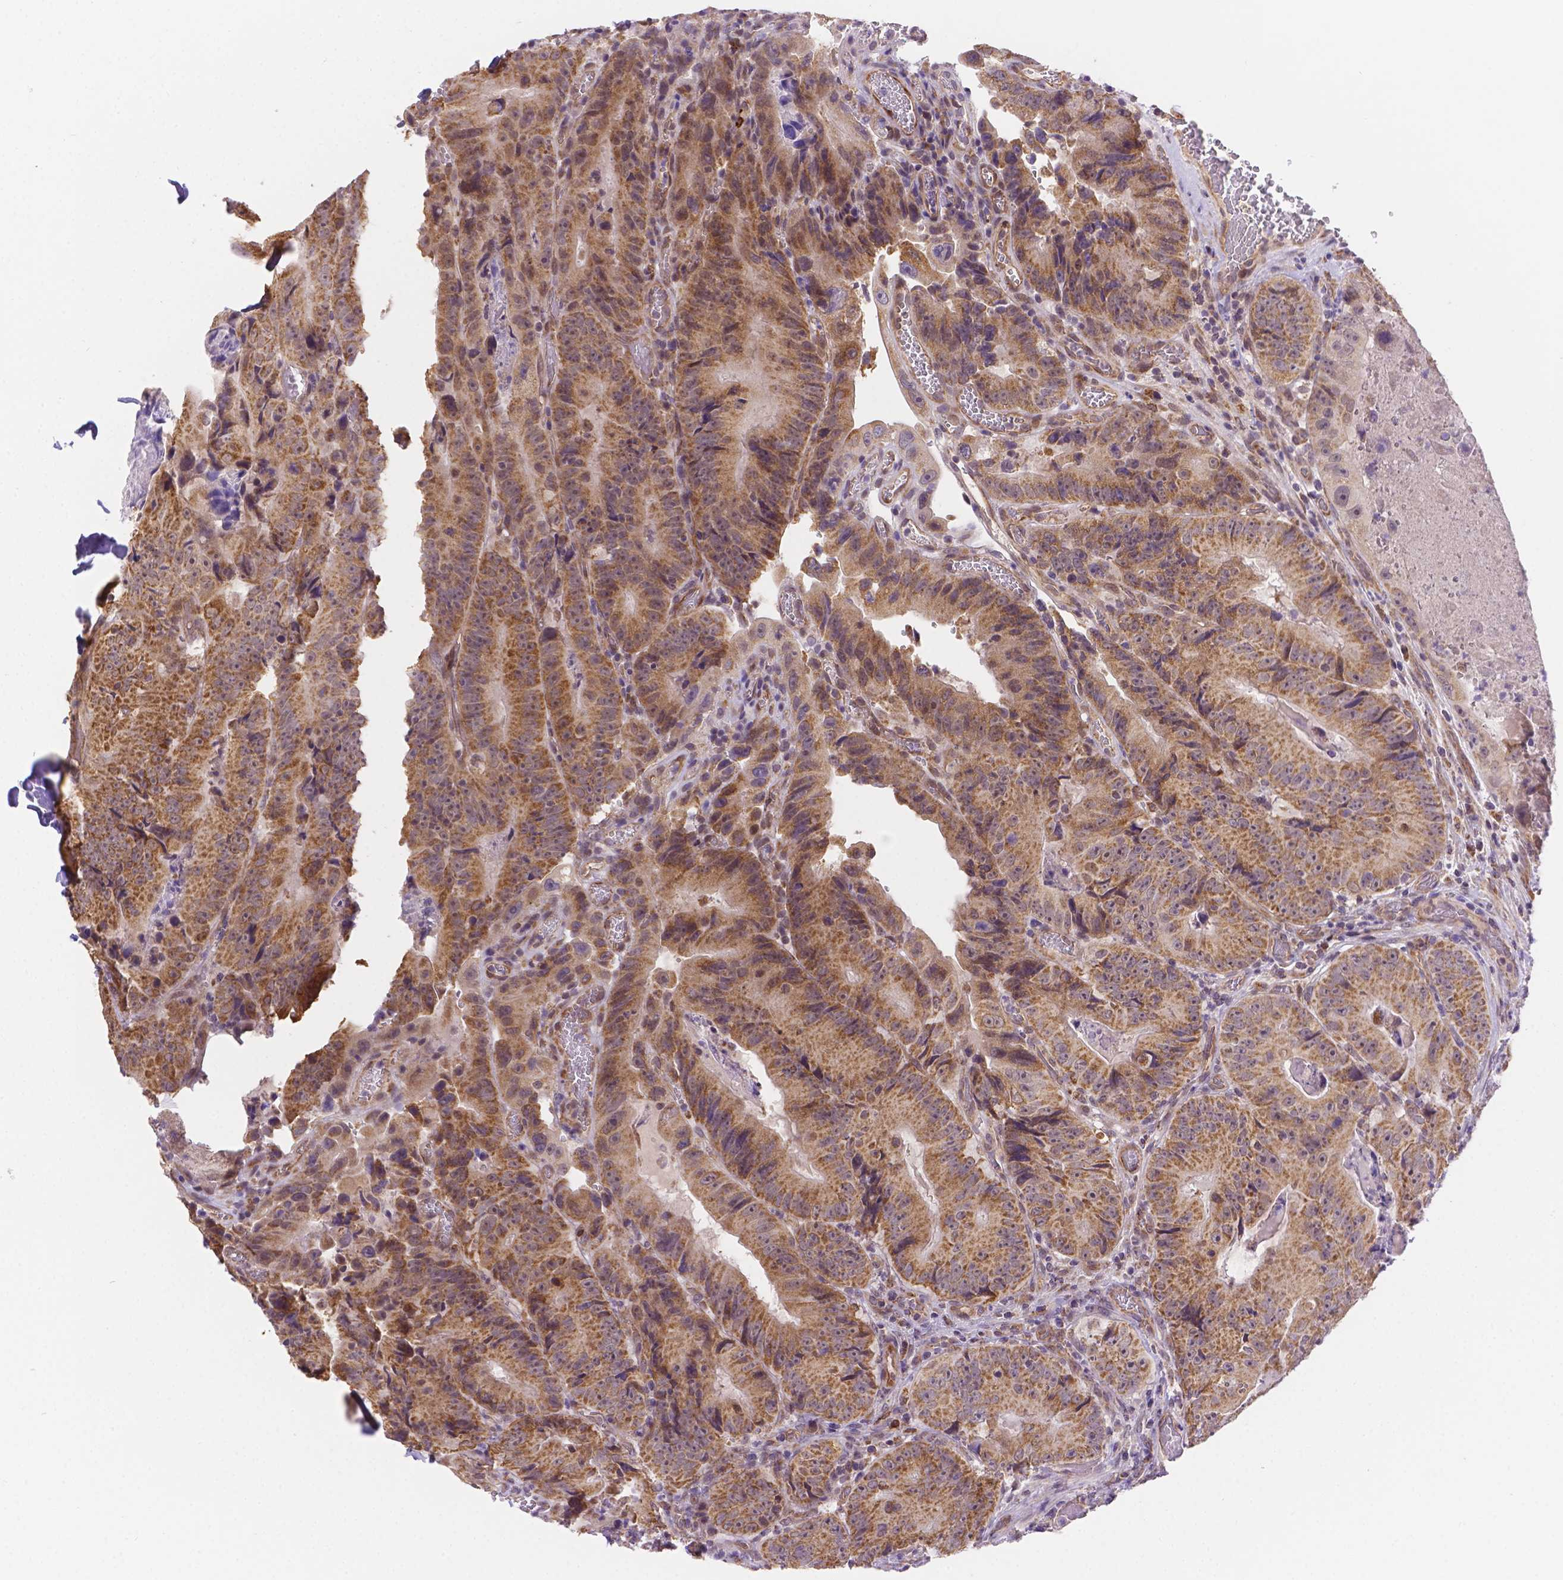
{"staining": {"intensity": "moderate", "quantity": ">75%", "location": "cytoplasmic/membranous"}, "tissue": "colorectal cancer", "cell_type": "Tumor cells", "image_type": "cancer", "snomed": [{"axis": "morphology", "description": "Adenocarcinoma, NOS"}, {"axis": "topography", "description": "Colon"}], "caption": "Brown immunohistochemical staining in colorectal cancer (adenocarcinoma) exhibits moderate cytoplasmic/membranous expression in approximately >75% of tumor cells.", "gene": "CYYR1", "patient": {"sex": "female", "age": 86}}